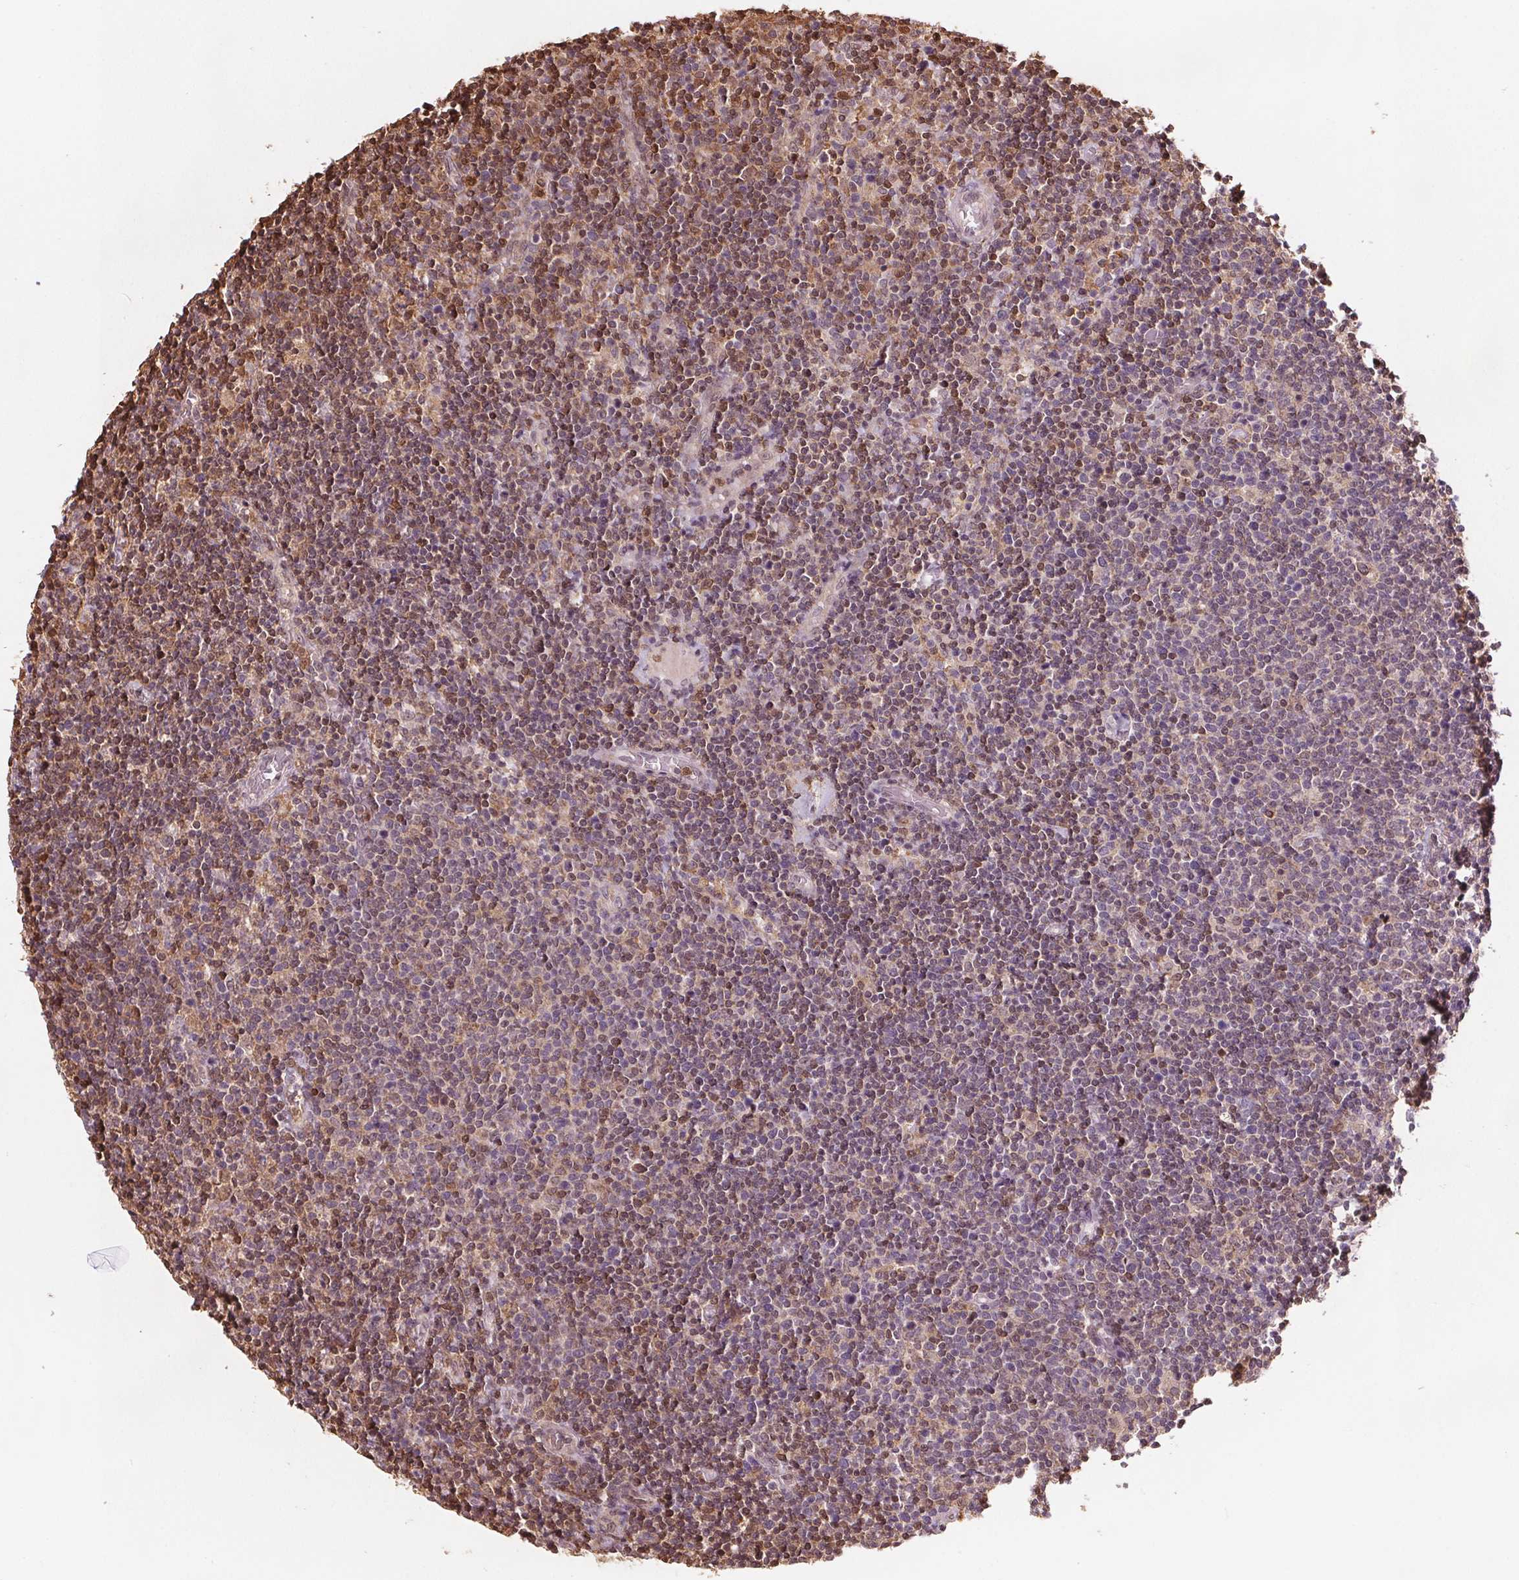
{"staining": {"intensity": "moderate", "quantity": "25%-75%", "location": "cytoplasmic/membranous,nuclear"}, "tissue": "lymphoma", "cell_type": "Tumor cells", "image_type": "cancer", "snomed": [{"axis": "morphology", "description": "Malignant lymphoma, non-Hodgkin's type, High grade"}, {"axis": "topography", "description": "Lymph node"}], "caption": "IHC photomicrograph of neoplastic tissue: human malignant lymphoma, non-Hodgkin's type (high-grade) stained using immunohistochemistry (IHC) displays medium levels of moderate protein expression localized specifically in the cytoplasmic/membranous and nuclear of tumor cells, appearing as a cytoplasmic/membranous and nuclear brown color.", "gene": "ENO1", "patient": {"sex": "male", "age": 61}}